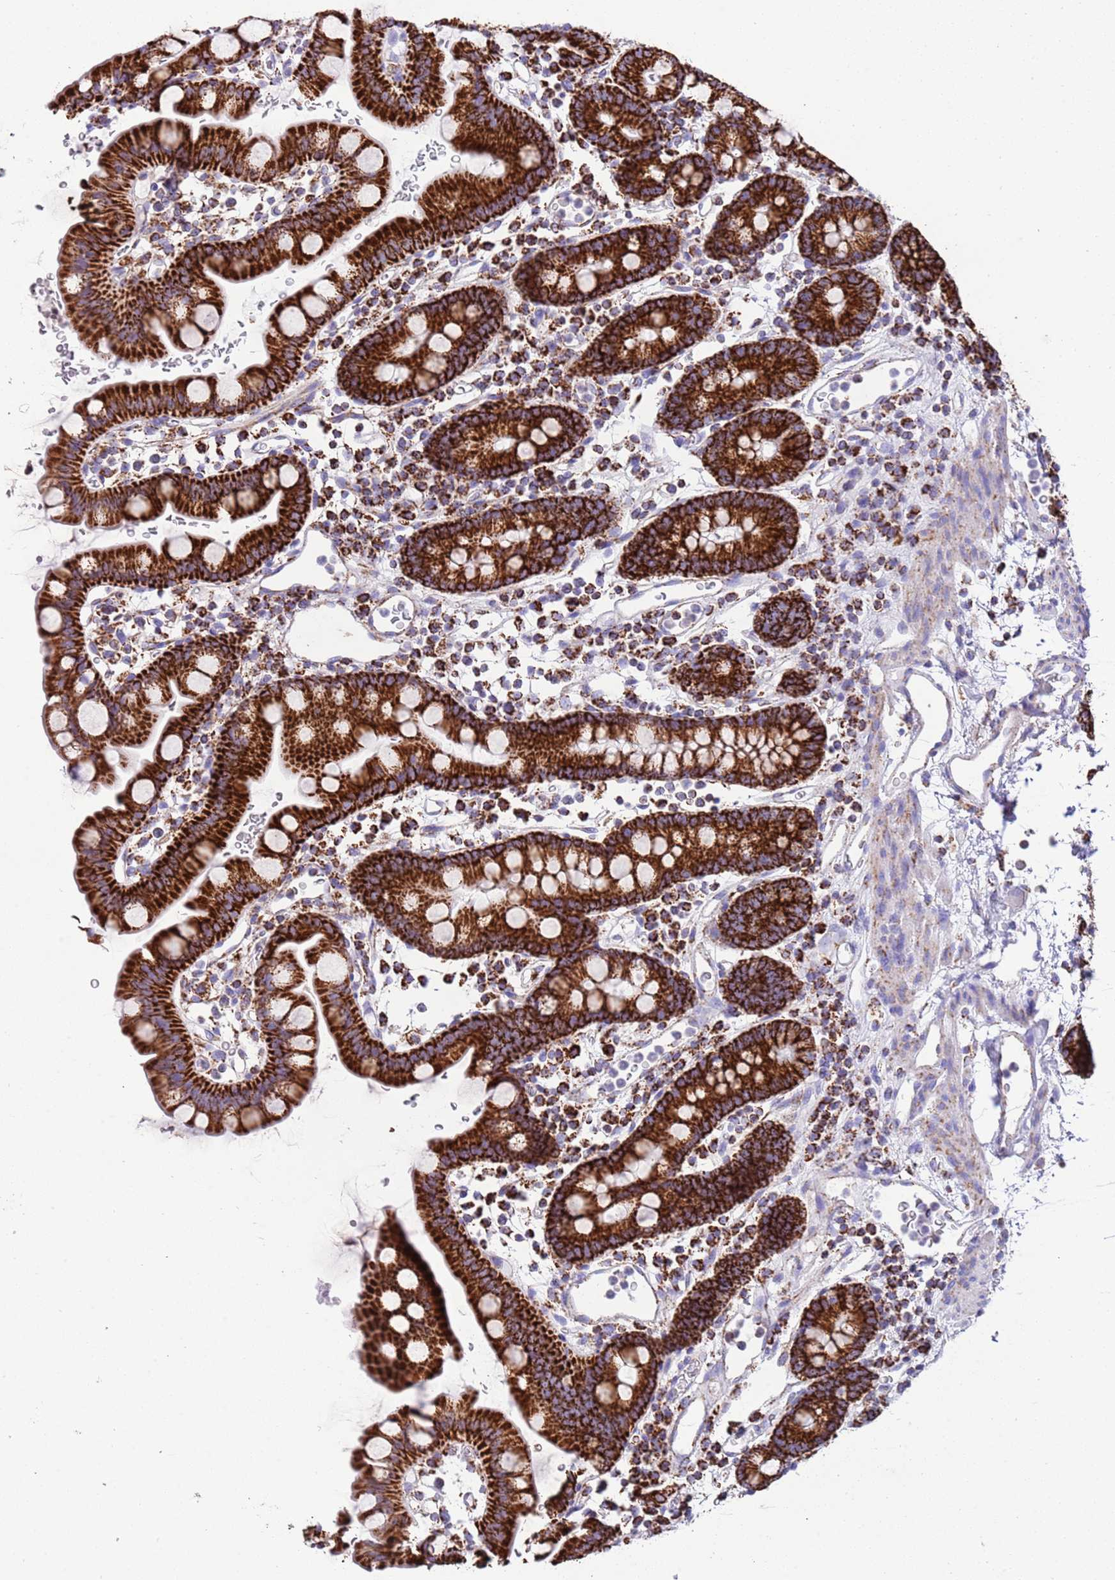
{"staining": {"intensity": "strong", "quantity": ">75%", "location": "cytoplasmic/membranous"}, "tissue": "small intestine", "cell_type": "Glandular cells", "image_type": "normal", "snomed": [{"axis": "morphology", "description": "Normal tissue, NOS"}, {"axis": "topography", "description": "Stomach, upper"}, {"axis": "topography", "description": "Stomach, lower"}, {"axis": "topography", "description": "Small intestine"}], "caption": "Immunohistochemistry (IHC) staining of unremarkable small intestine, which displays high levels of strong cytoplasmic/membranous staining in about >75% of glandular cells indicating strong cytoplasmic/membranous protein positivity. The staining was performed using DAB (brown) for protein detection and nuclei were counterstained in hematoxylin (blue).", "gene": "SUCLG2", "patient": {"sex": "male", "age": 68}}